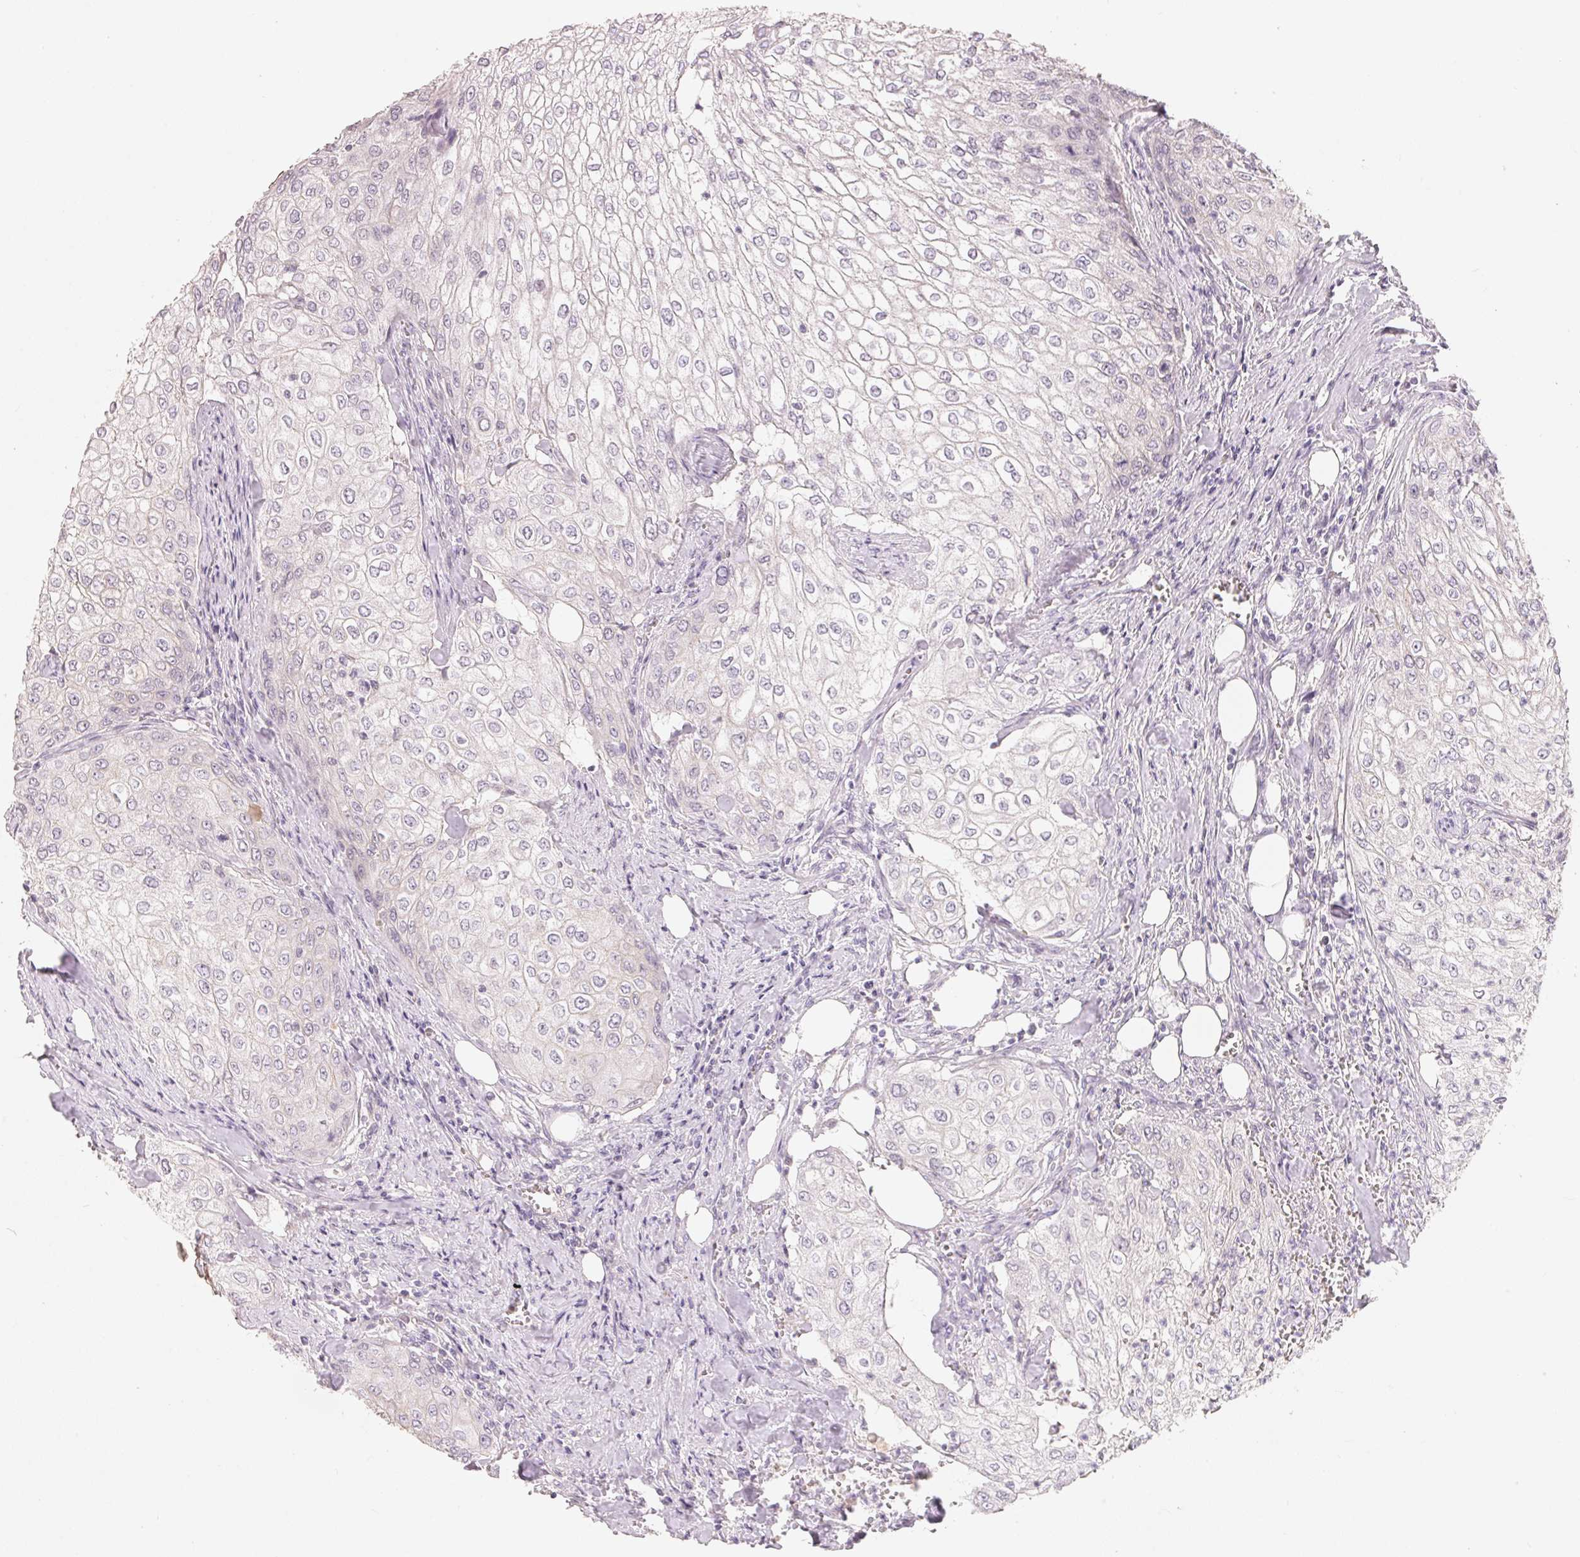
{"staining": {"intensity": "negative", "quantity": "none", "location": "none"}, "tissue": "urothelial cancer", "cell_type": "Tumor cells", "image_type": "cancer", "snomed": [{"axis": "morphology", "description": "Urothelial carcinoma, High grade"}, {"axis": "topography", "description": "Urinary bladder"}], "caption": "Tumor cells show no significant protein positivity in high-grade urothelial carcinoma.", "gene": "TP53AIP1", "patient": {"sex": "male", "age": 62}}